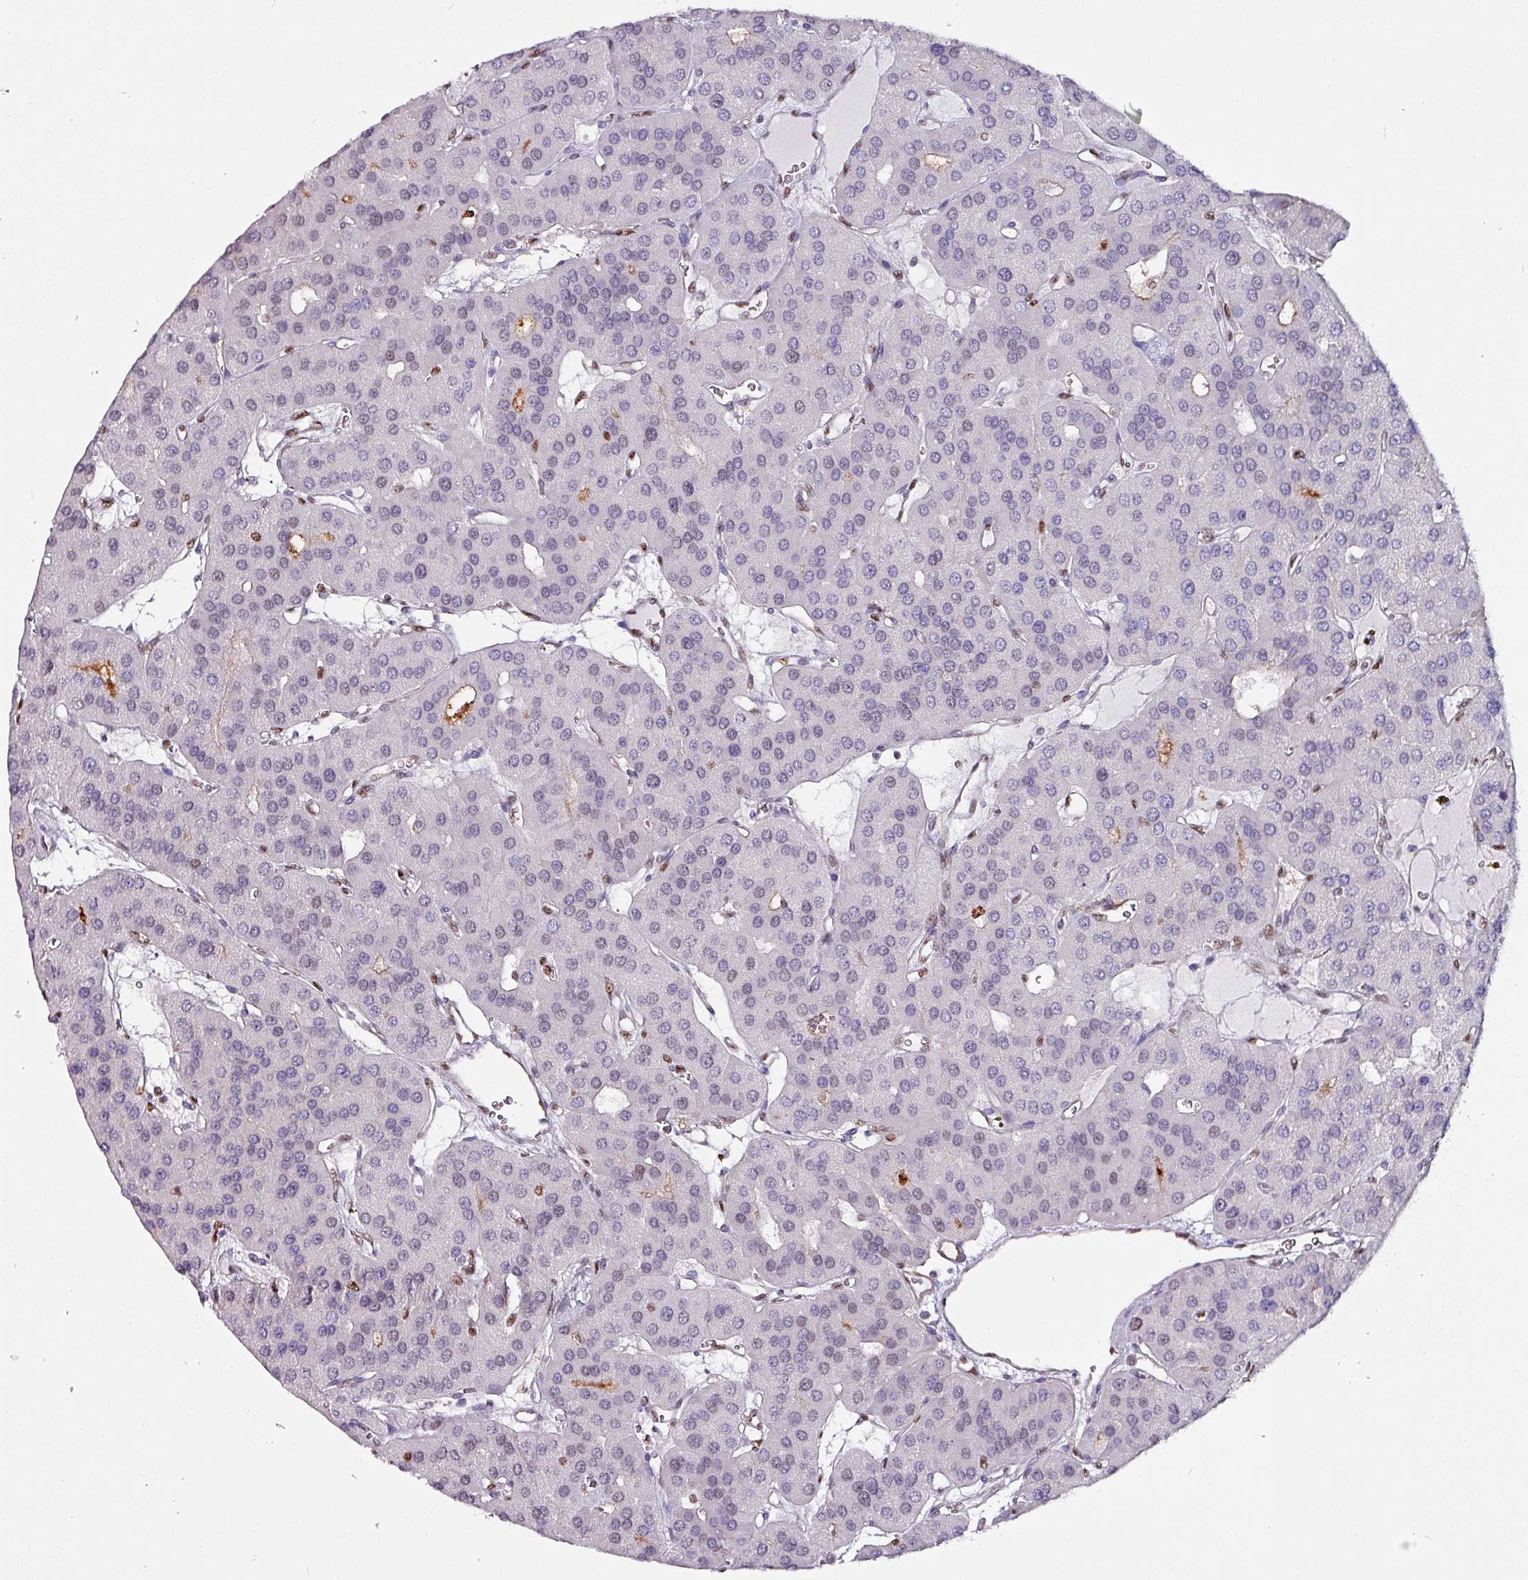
{"staining": {"intensity": "weak", "quantity": "<25%", "location": "nuclear"}, "tissue": "parathyroid gland", "cell_type": "Glandular cells", "image_type": "normal", "snomed": [{"axis": "morphology", "description": "Normal tissue, NOS"}, {"axis": "morphology", "description": "Adenoma, NOS"}, {"axis": "topography", "description": "Parathyroid gland"}], "caption": "High power microscopy photomicrograph of an immunohistochemistry histopathology image of unremarkable parathyroid gland, revealing no significant staining in glandular cells.", "gene": "ZNF816", "patient": {"sex": "female", "age": 86}}